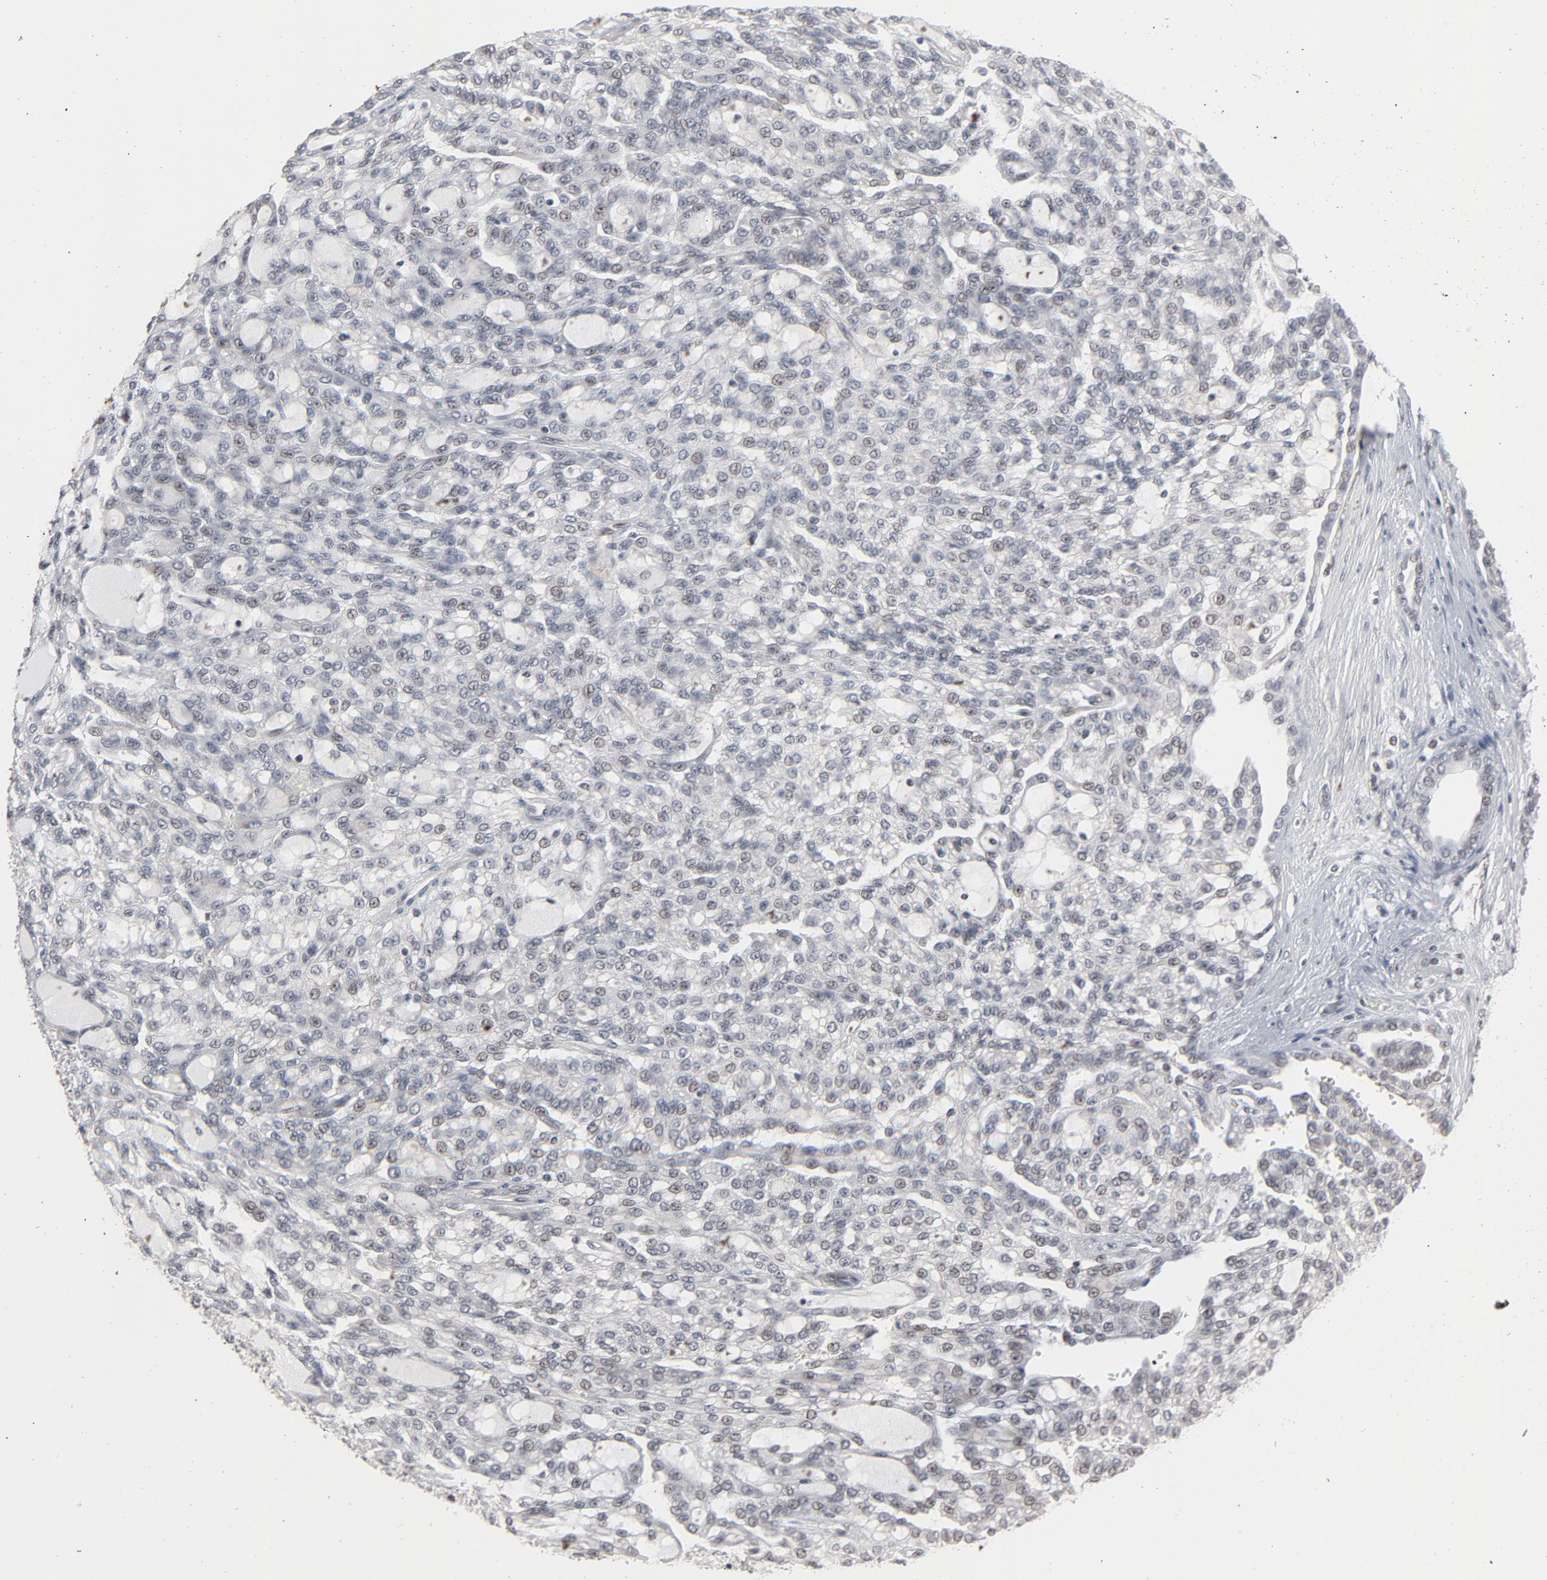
{"staining": {"intensity": "weak", "quantity": "<25%", "location": "nuclear"}, "tissue": "renal cancer", "cell_type": "Tumor cells", "image_type": "cancer", "snomed": [{"axis": "morphology", "description": "Adenocarcinoma, NOS"}, {"axis": "topography", "description": "Kidney"}], "caption": "Adenocarcinoma (renal) stained for a protein using immunohistochemistry (IHC) reveals no staining tumor cells.", "gene": "ZNF419", "patient": {"sex": "male", "age": 63}}